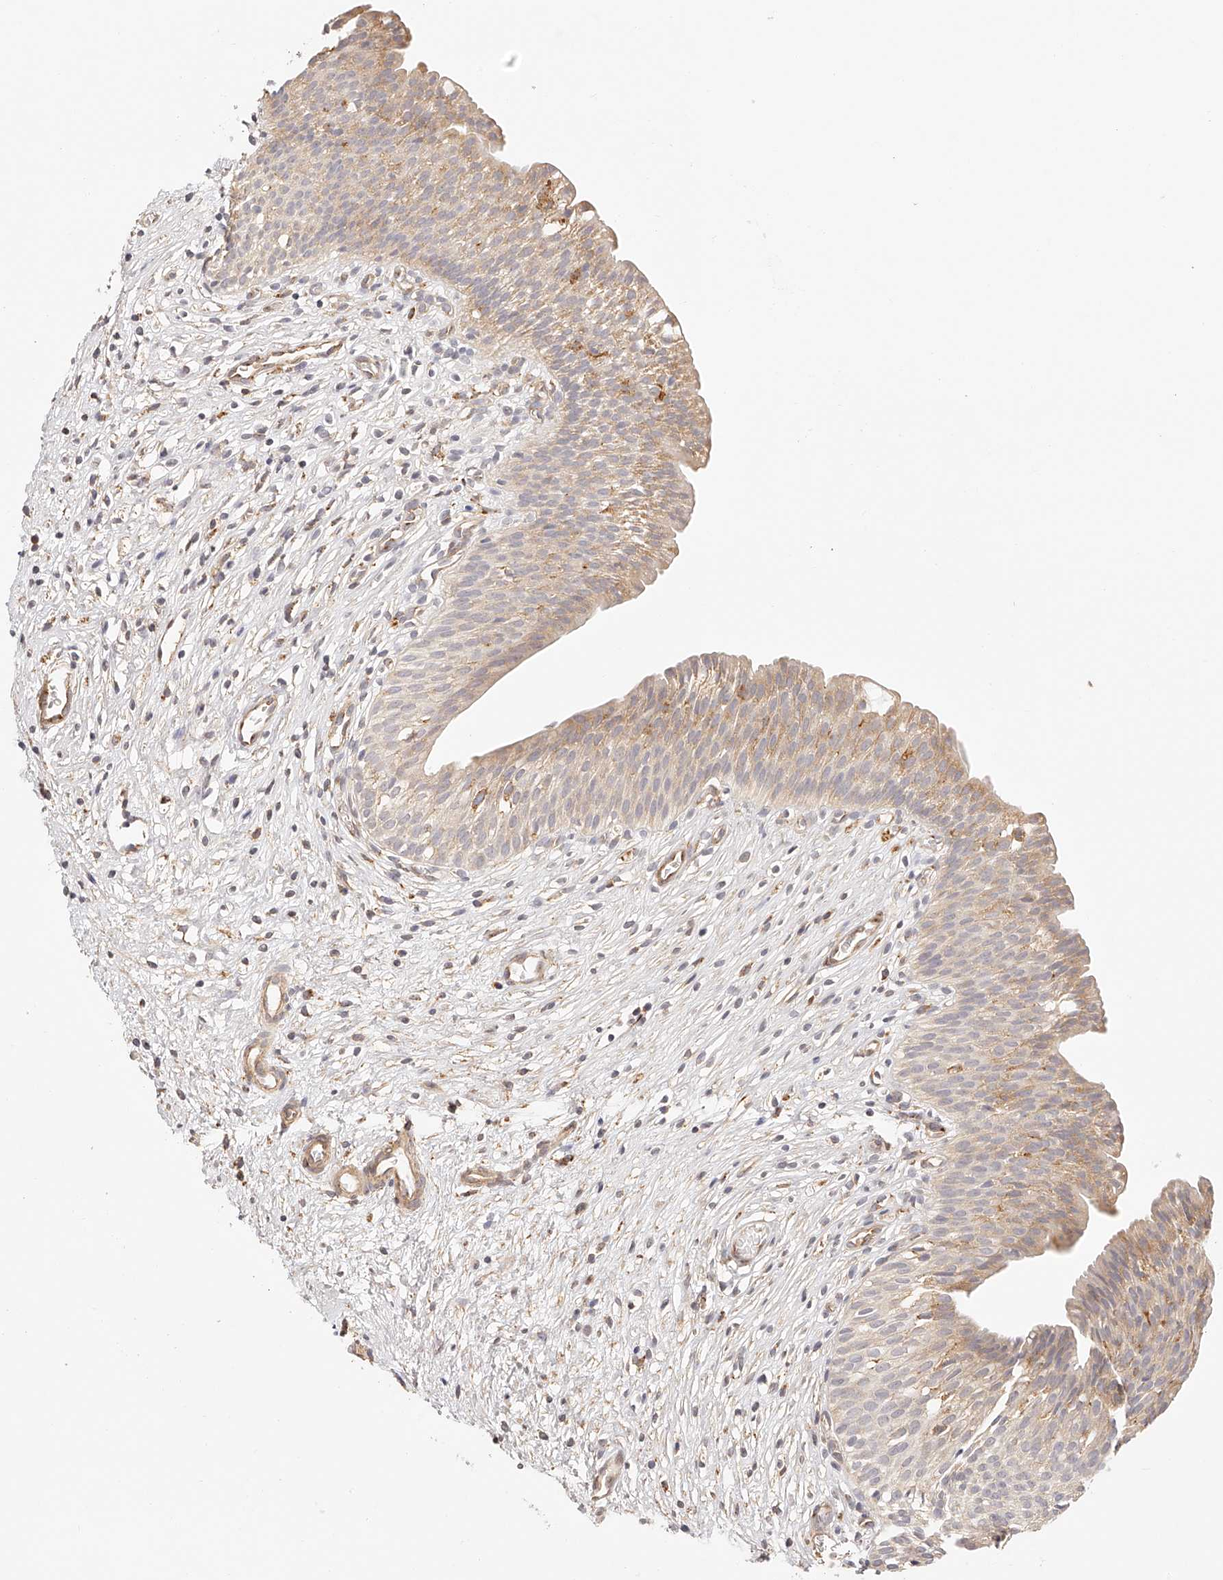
{"staining": {"intensity": "weak", "quantity": ">75%", "location": "cytoplasmic/membranous"}, "tissue": "urinary bladder", "cell_type": "Urothelial cells", "image_type": "normal", "snomed": [{"axis": "morphology", "description": "Normal tissue, NOS"}, {"axis": "topography", "description": "Urinary bladder"}], "caption": "Urinary bladder stained with DAB (3,3'-diaminobenzidine) IHC reveals low levels of weak cytoplasmic/membranous expression in about >75% of urothelial cells.", "gene": "SYNC", "patient": {"sex": "male", "age": 1}}